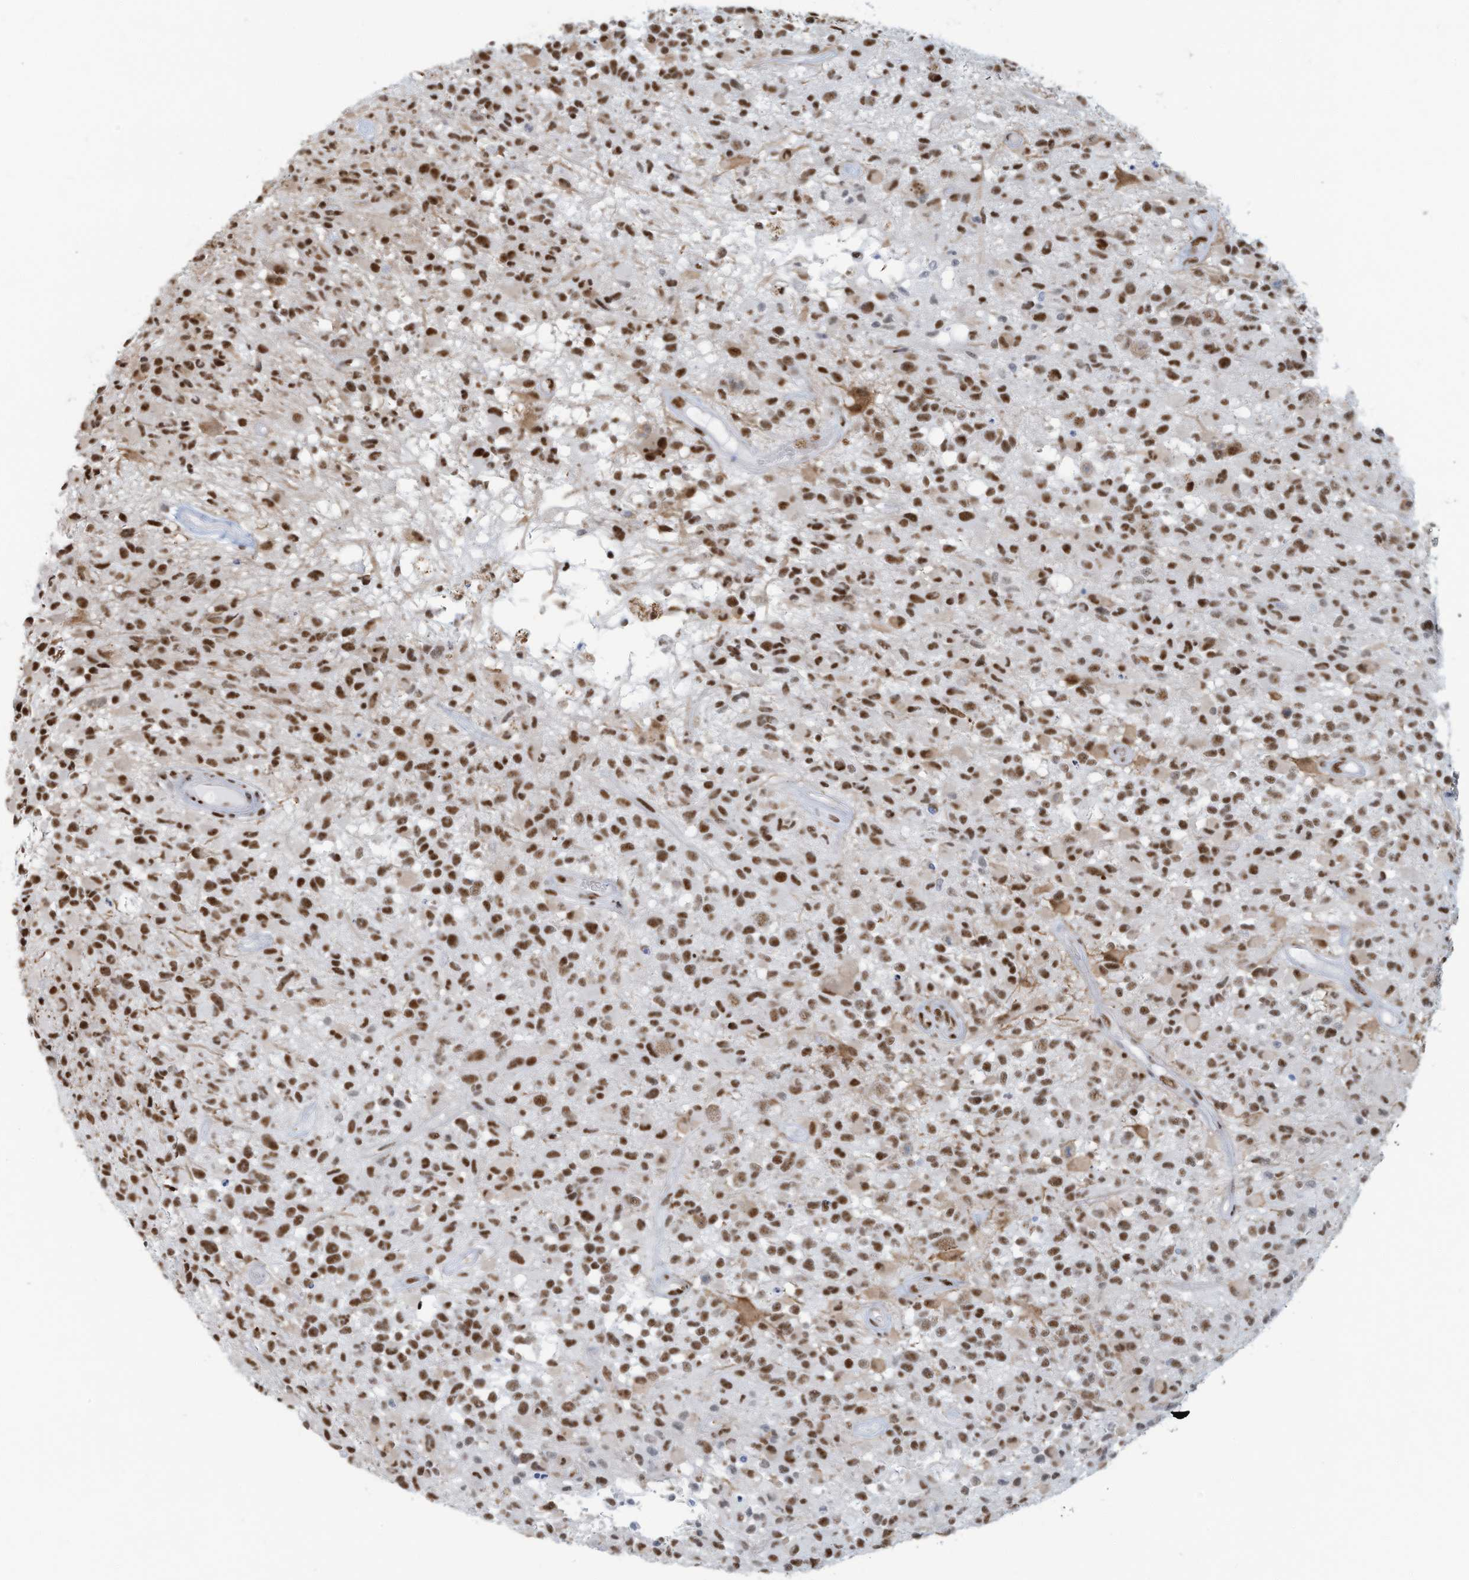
{"staining": {"intensity": "moderate", "quantity": ">75%", "location": "nuclear"}, "tissue": "glioma", "cell_type": "Tumor cells", "image_type": "cancer", "snomed": [{"axis": "morphology", "description": "Glioma, malignant, High grade"}, {"axis": "morphology", "description": "Glioblastoma, NOS"}, {"axis": "topography", "description": "Brain"}], "caption": "A brown stain highlights moderate nuclear expression of a protein in human glioma tumor cells.", "gene": "SARNP", "patient": {"sex": "male", "age": 60}}